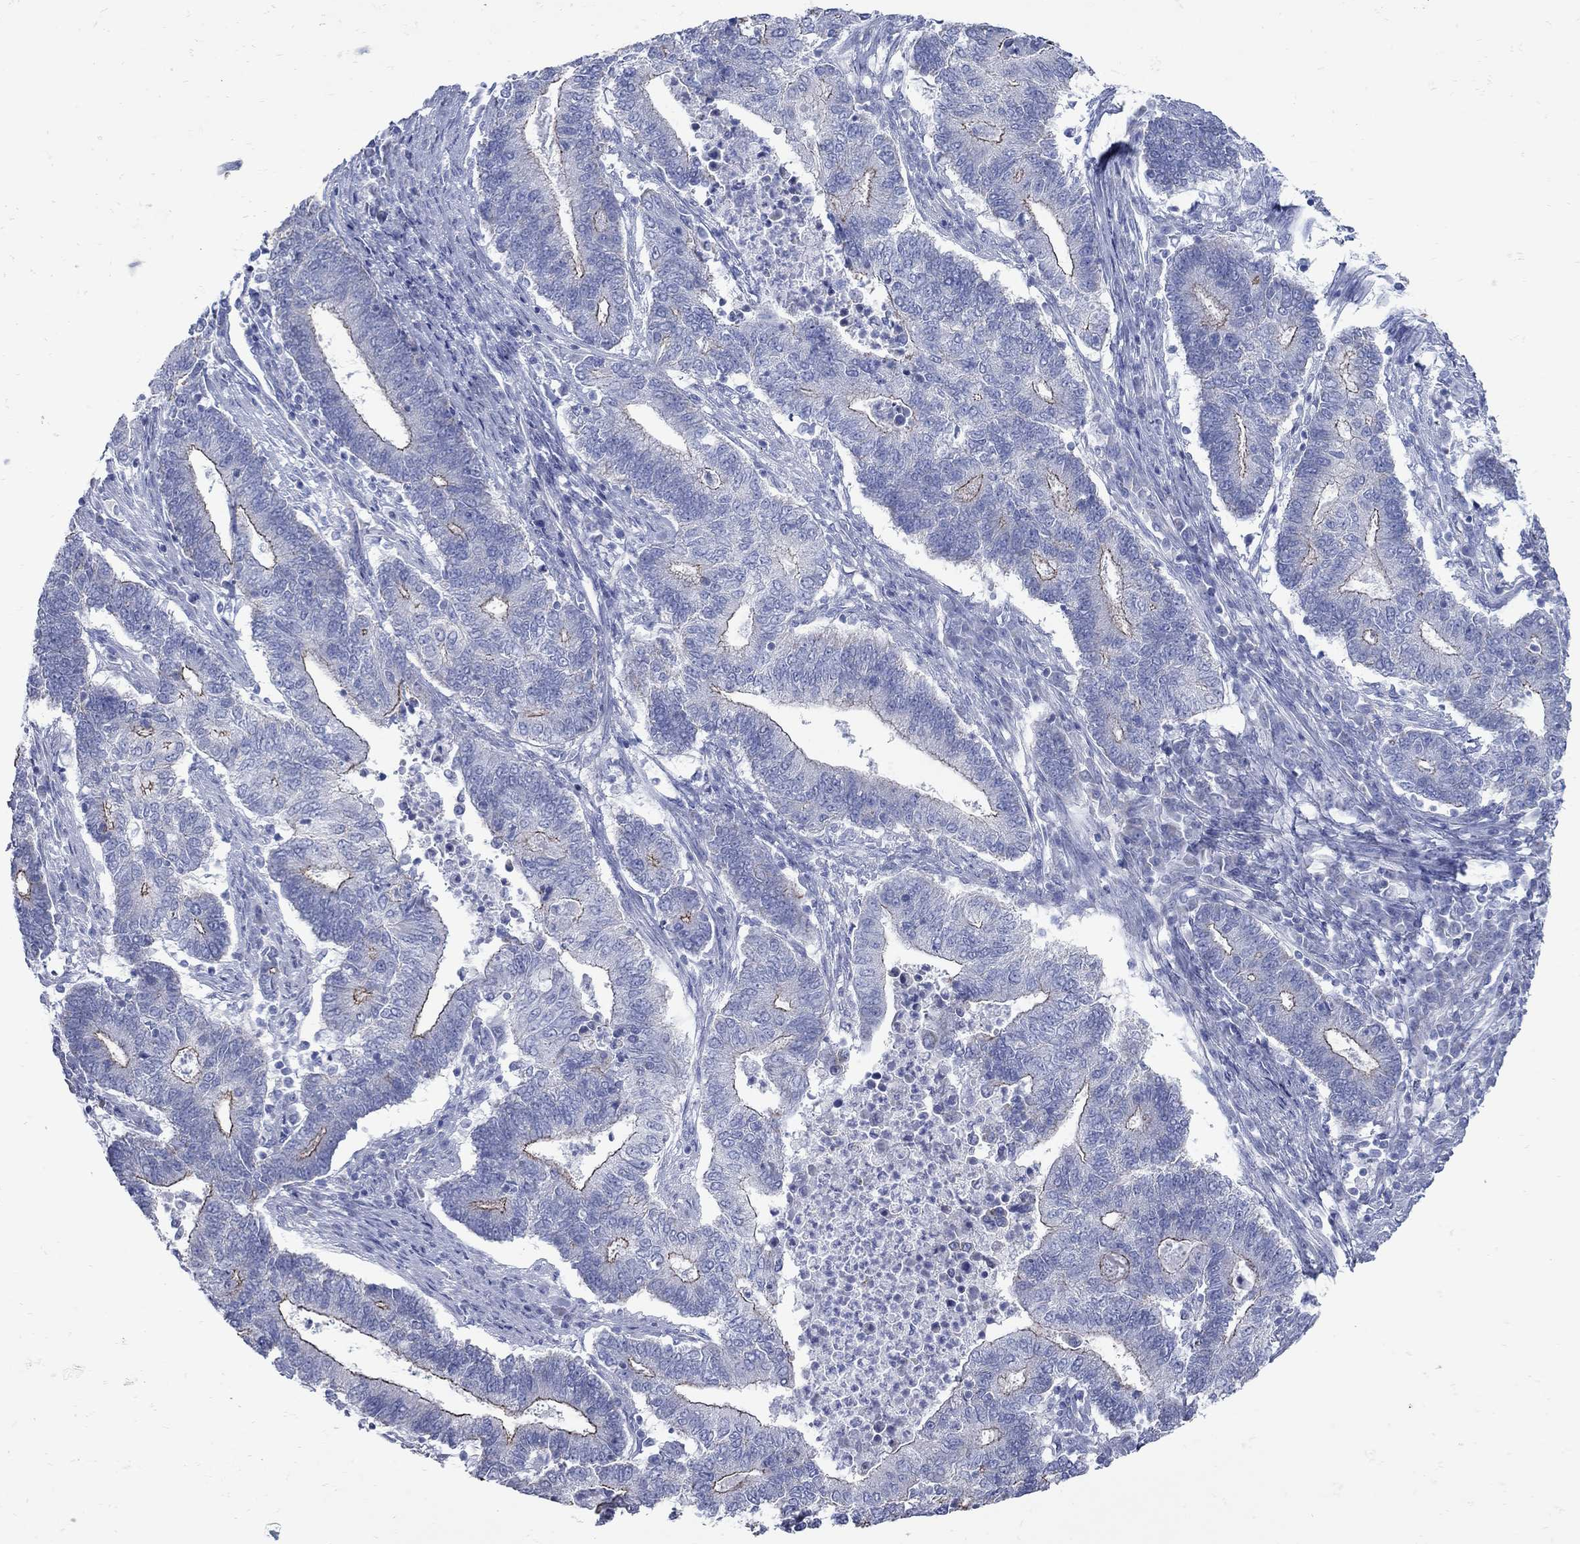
{"staining": {"intensity": "moderate", "quantity": "25%-75%", "location": "cytoplasmic/membranous"}, "tissue": "endometrial cancer", "cell_type": "Tumor cells", "image_type": "cancer", "snomed": [{"axis": "morphology", "description": "Adenocarcinoma, NOS"}, {"axis": "topography", "description": "Uterus"}, {"axis": "topography", "description": "Endometrium"}], "caption": "DAB immunohistochemical staining of endometrial adenocarcinoma shows moderate cytoplasmic/membranous protein staining in about 25%-75% of tumor cells.", "gene": "PDZD3", "patient": {"sex": "female", "age": 54}}